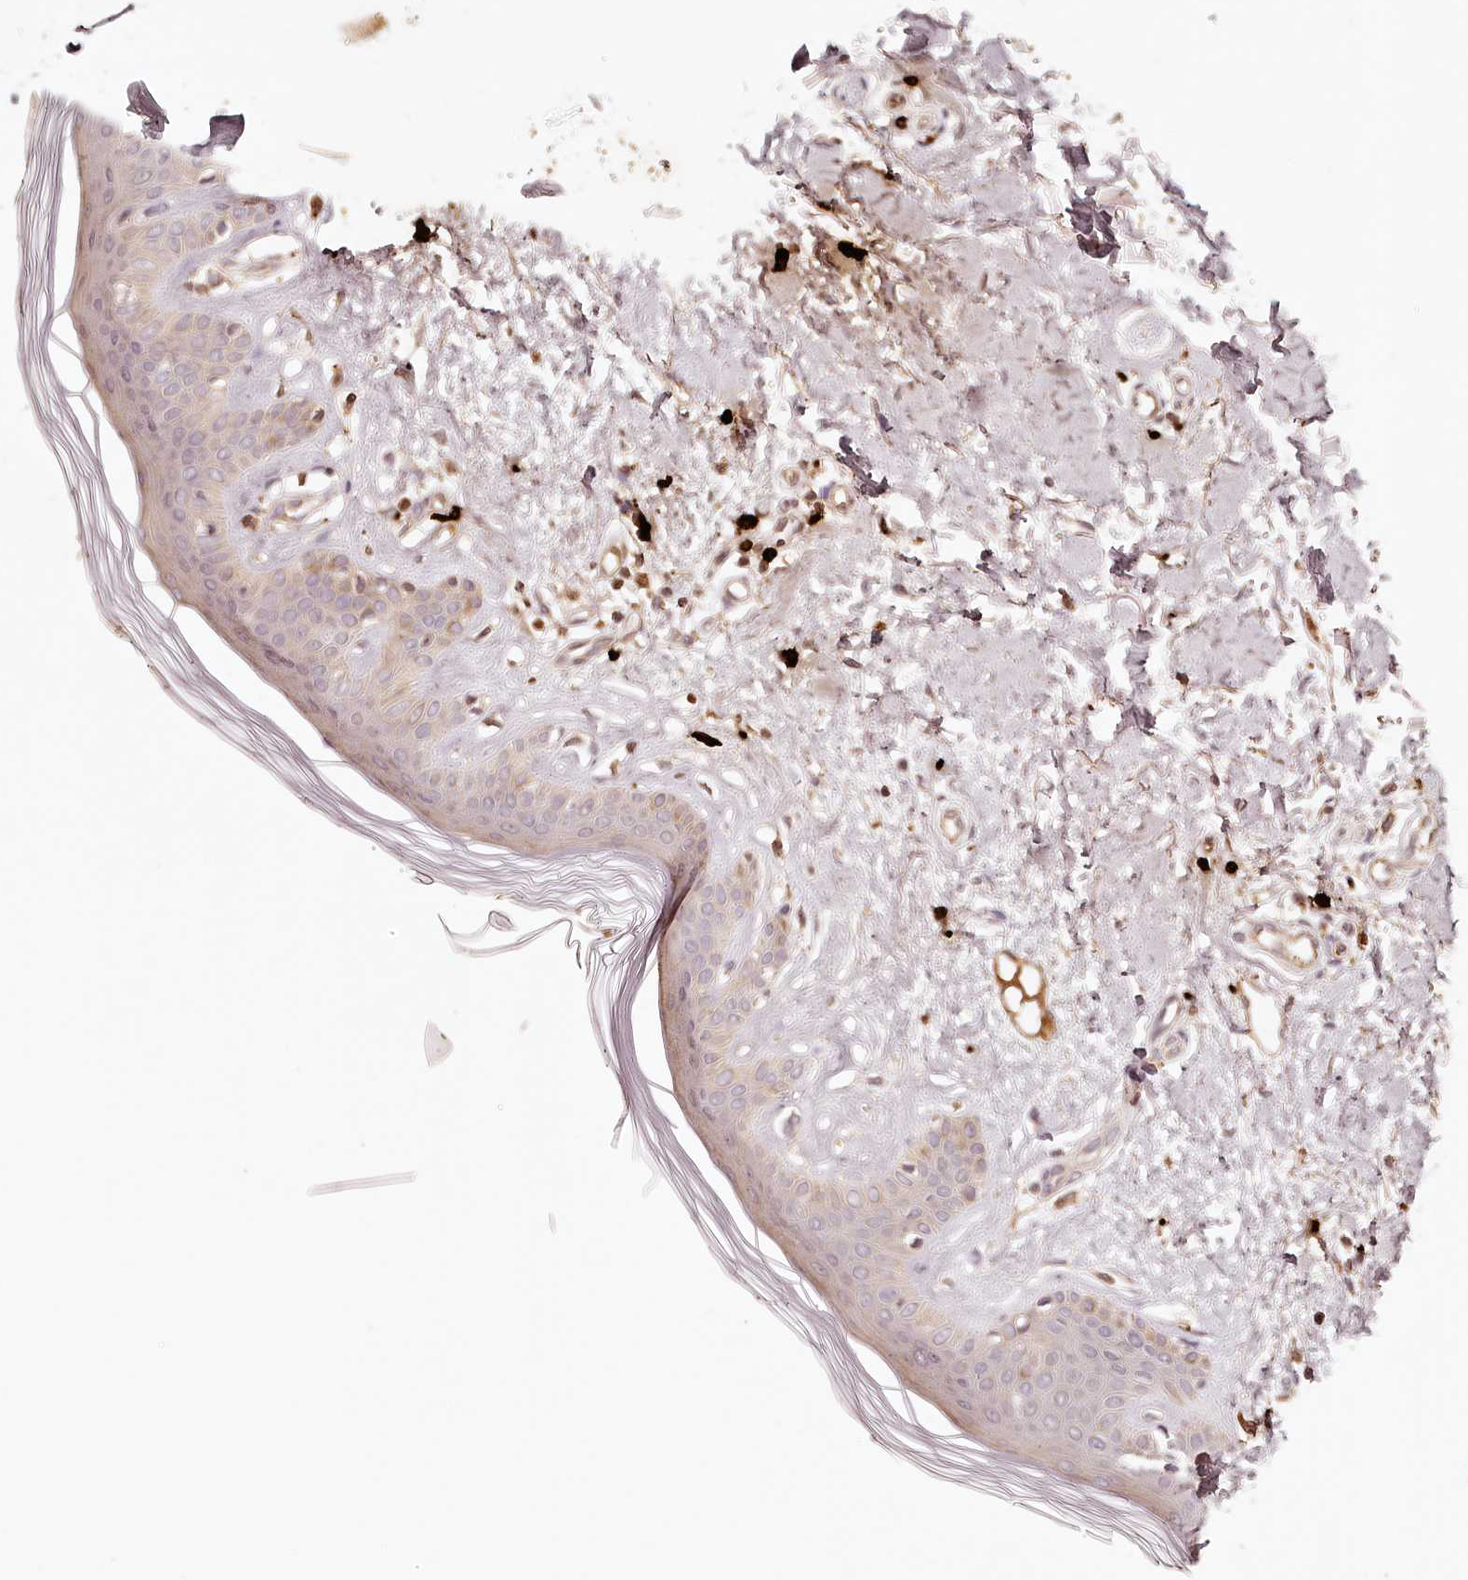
{"staining": {"intensity": "weak", "quantity": ">75%", "location": "cytoplasmic/membranous"}, "tissue": "skin", "cell_type": "Fibroblasts", "image_type": "normal", "snomed": [{"axis": "morphology", "description": "Normal tissue, NOS"}, {"axis": "topography", "description": "Skin"}], "caption": "Approximately >75% of fibroblasts in unremarkable skin display weak cytoplasmic/membranous protein positivity as visualized by brown immunohistochemical staining.", "gene": "SYNGR1", "patient": {"sex": "female", "age": 64}}